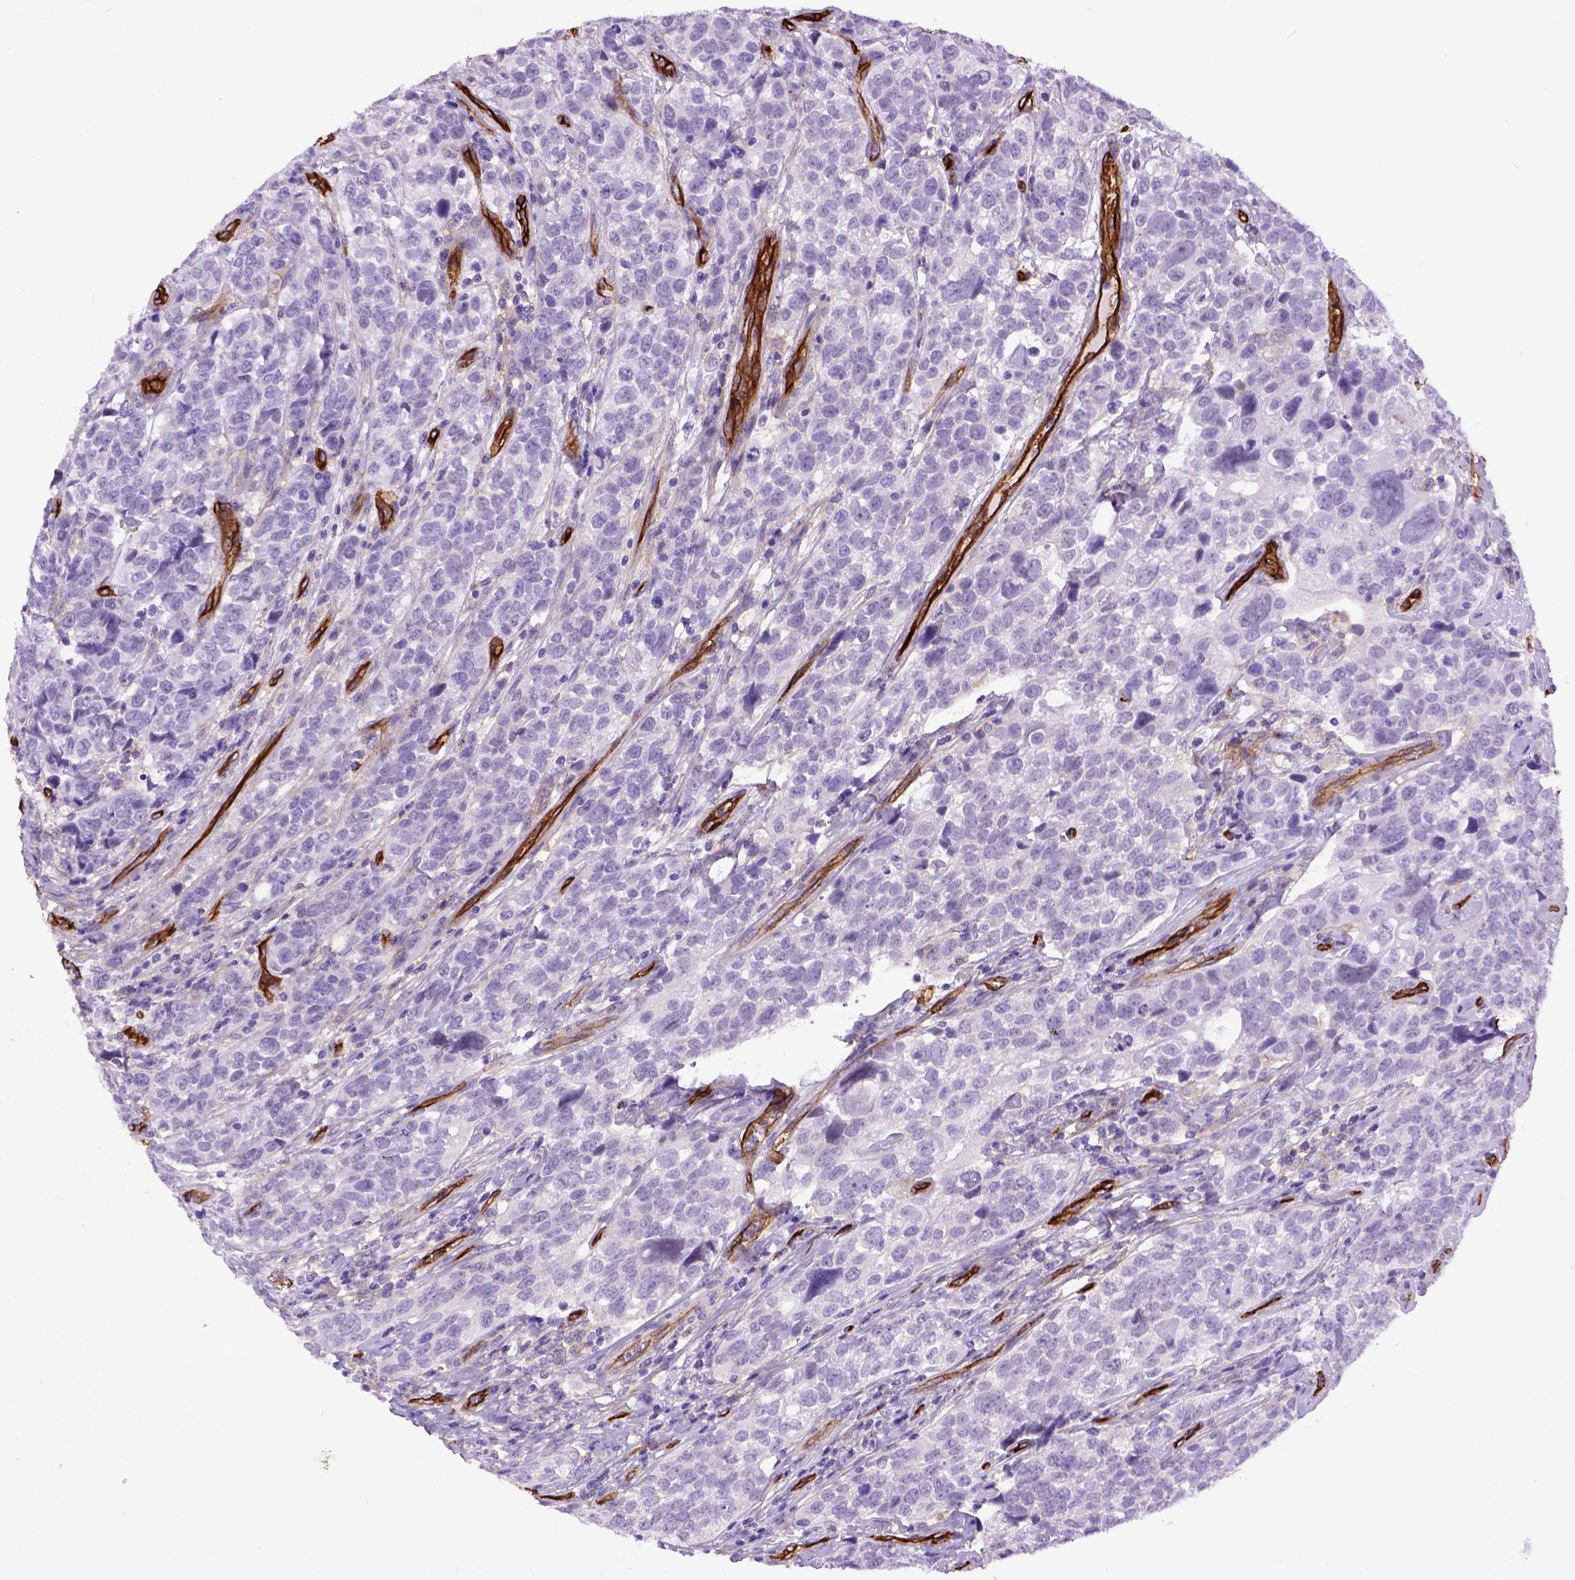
{"staining": {"intensity": "negative", "quantity": "none", "location": "none"}, "tissue": "urothelial cancer", "cell_type": "Tumor cells", "image_type": "cancer", "snomed": [{"axis": "morphology", "description": "Urothelial carcinoma, High grade"}, {"axis": "topography", "description": "Urinary bladder"}], "caption": "This is a photomicrograph of immunohistochemistry staining of urothelial cancer, which shows no expression in tumor cells.", "gene": "ENG", "patient": {"sex": "female", "age": 58}}